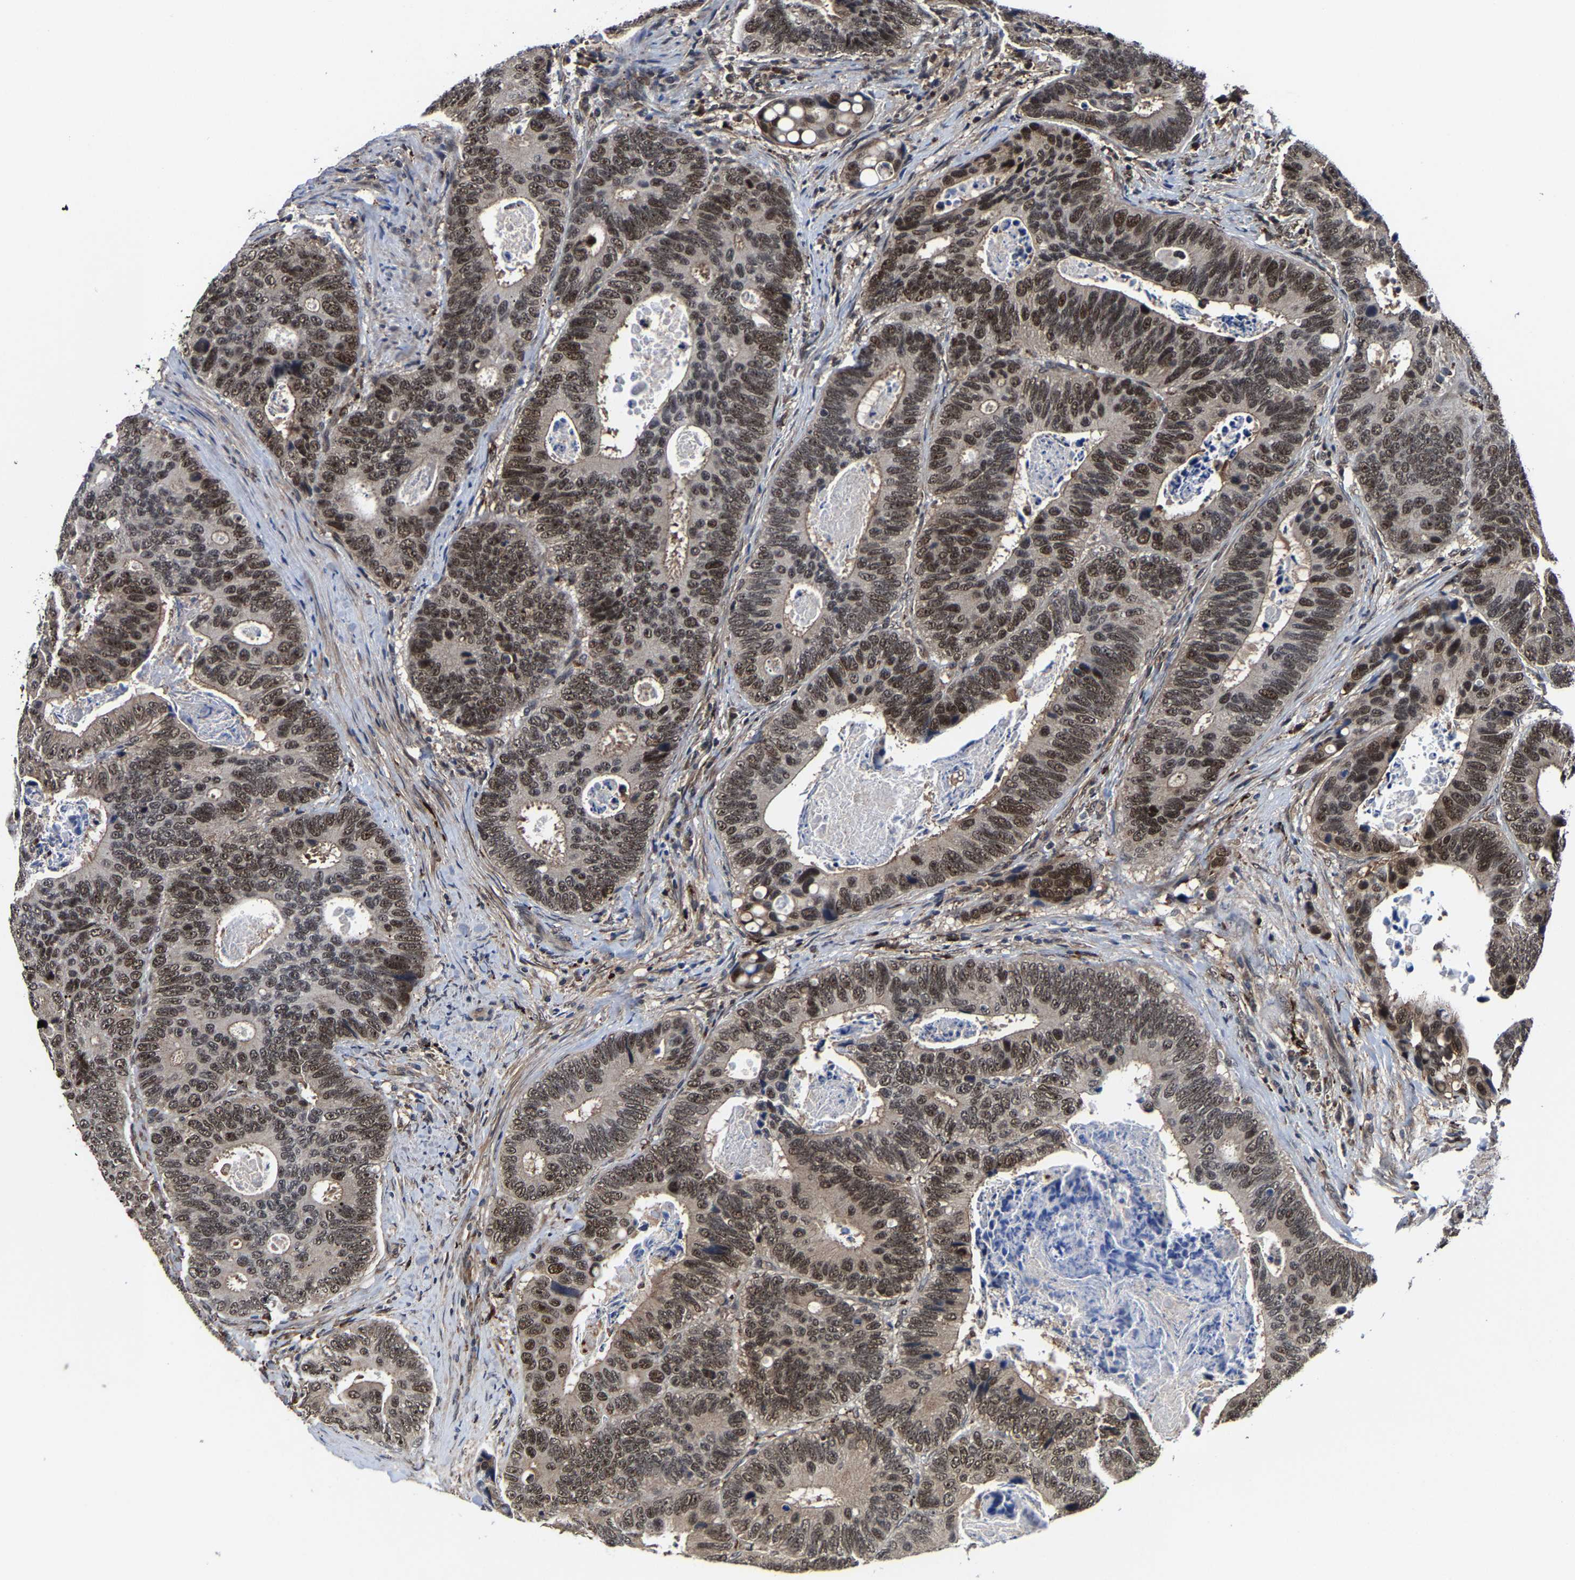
{"staining": {"intensity": "moderate", "quantity": ">75%", "location": "cytoplasmic/membranous,nuclear"}, "tissue": "colorectal cancer", "cell_type": "Tumor cells", "image_type": "cancer", "snomed": [{"axis": "morphology", "description": "Inflammation, NOS"}, {"axis": "morphology", "description": "Adenocarcinoma, NOS"}, {"axis": "topography", "description": "Colon"}], "caption": "Immunohistochemistry of colorectal cancer reveals medium levels of moderate cytoplasmic/membranous and nuclear expression in about >75% of tumor cells.", "gene": "ZCCHC7", "patient": {"sex": "male", "age": 72}}